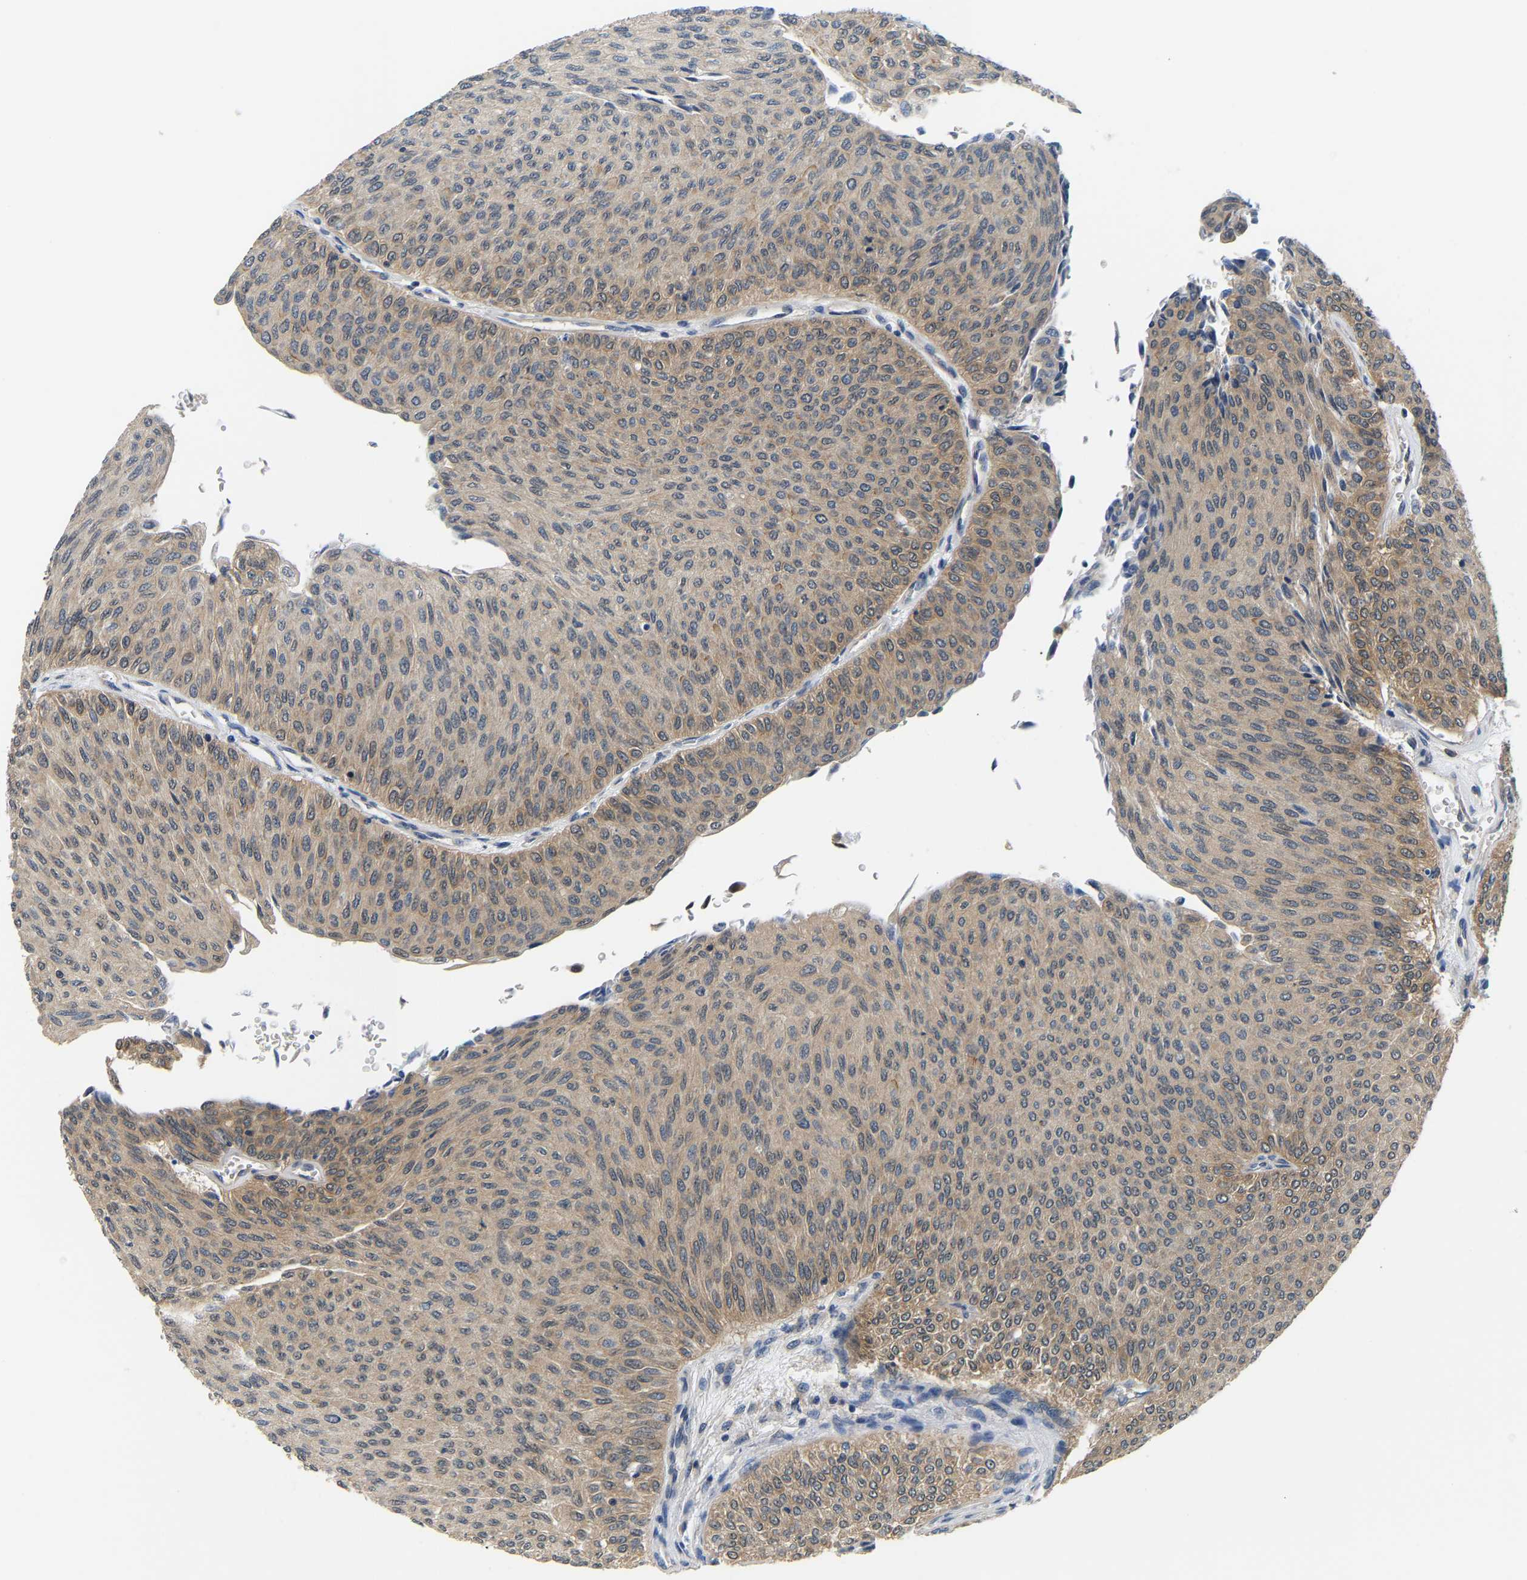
{"staining": {"intensity": "weak", "quantity": "25%-75%", "location": "cytoplasmic/membranous"}, "tissue": "urothelial cancer", "cell_type": "Tumor cells", "image_type": "cancer", "snomed": [{"axis": "morphology", "description": "Urothelial carcinoma, Low grade"}, {"axis": "topography", "description": "Urinary bladder"}], "caption": "A high-resolution photomicrograph shows IHC staining of urothelial carcinoma (low-grade), which demonstrates weak cytoplasmic/membranous staining in approximately 25%-75% of tumor cells.", "gene": "ARHGEF12", "patient": {"sex": "male", "age": 78}}